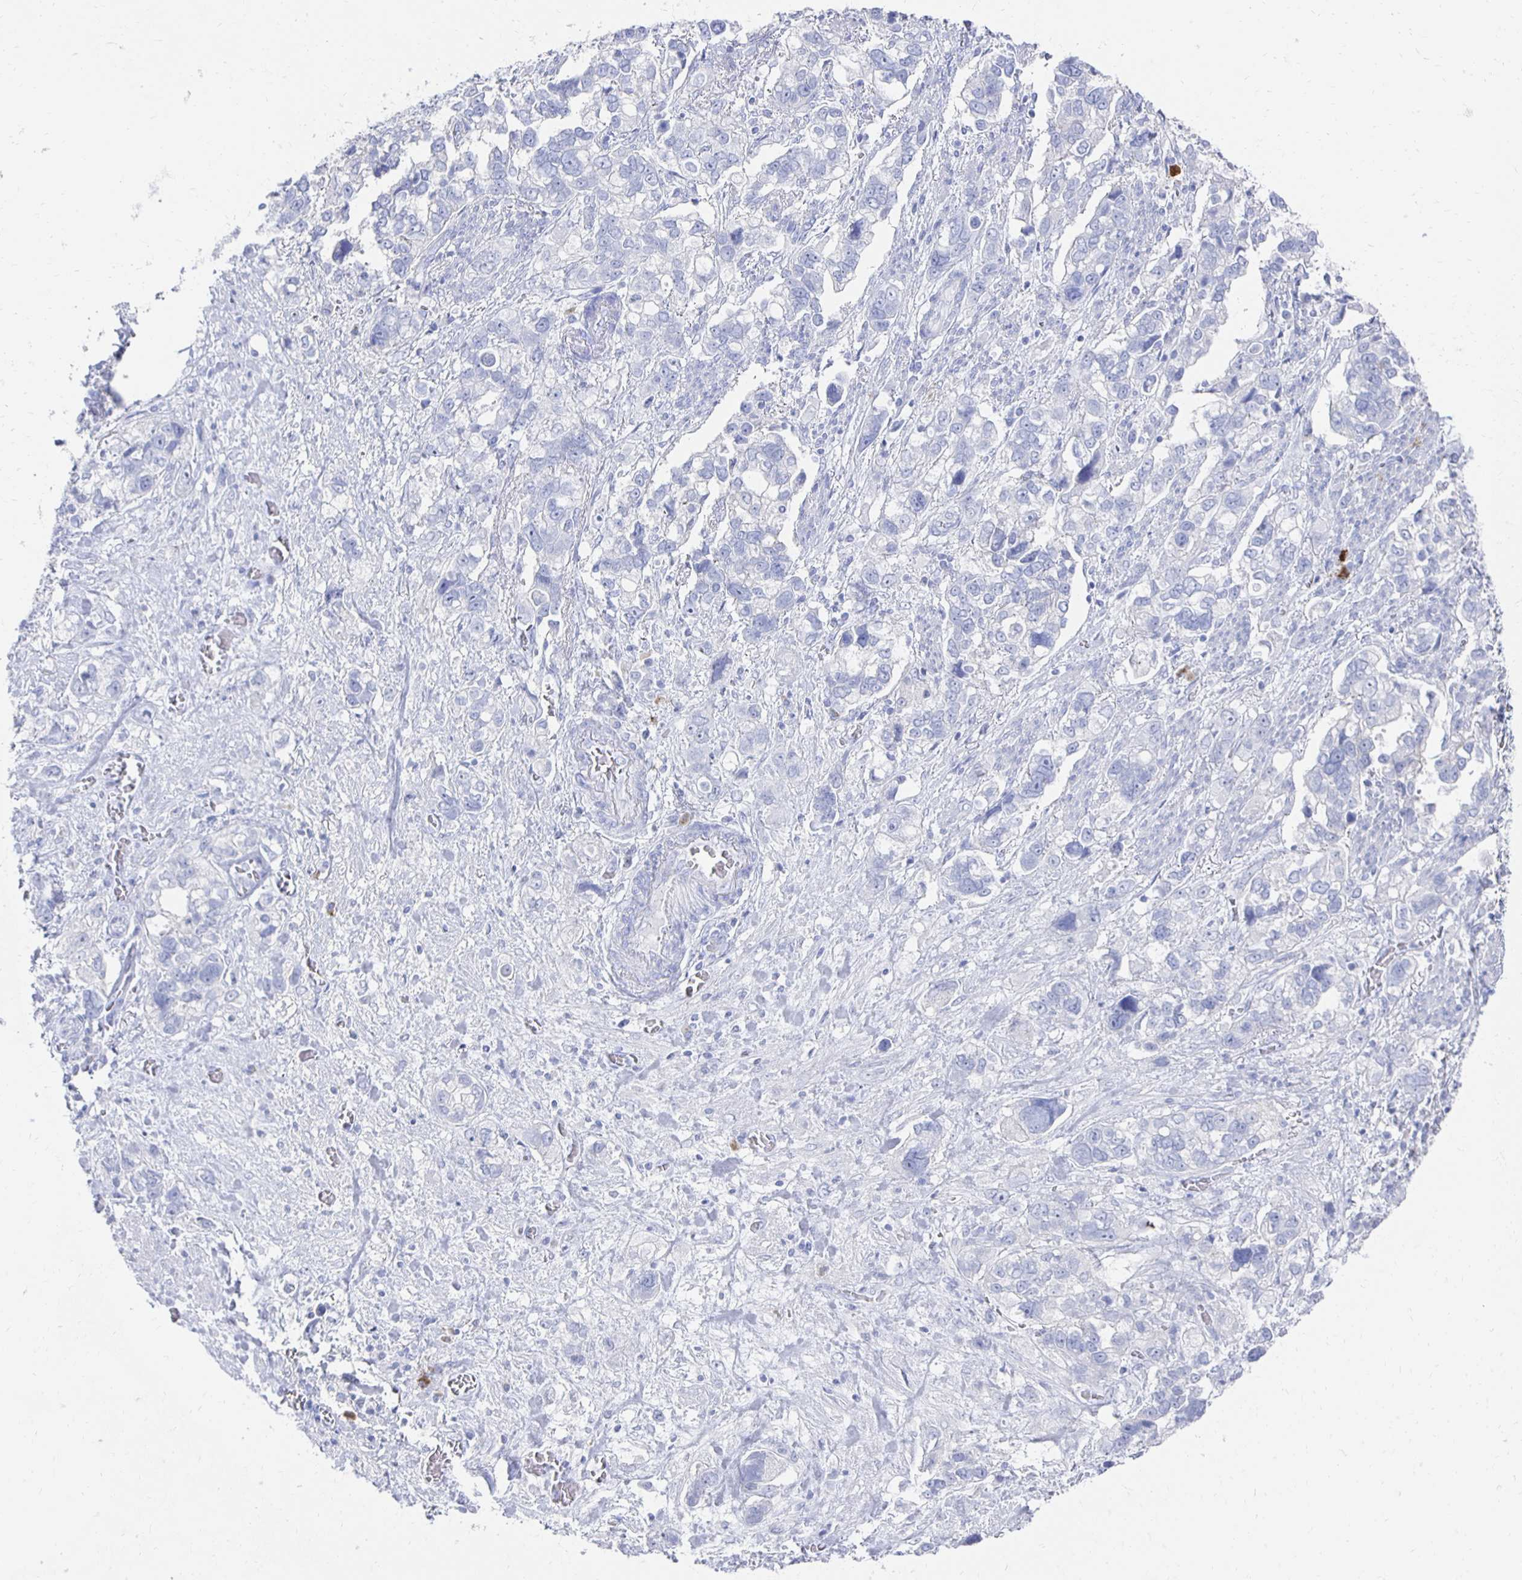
{"staining": {"intensity": "negative", "quantity": "none", "location": "none"}, "tissue": "stomach cancer", "cell_type": "Tumor cells", "image_type": "cancer", "snomed": [{"axis": "morphology", "description": "Adenocarcinoma, NOS"}, {"axis": "topography", "description": "Stomach, upper"}], "caption": "Immunohistochemistry (IHC) image of human adenocarcinoma (stomach) stained for a protein (brown), which displays no positivity in tumor cells.", "gene": "PRDM7", "patient": {"sex": "female", "age": 81}}